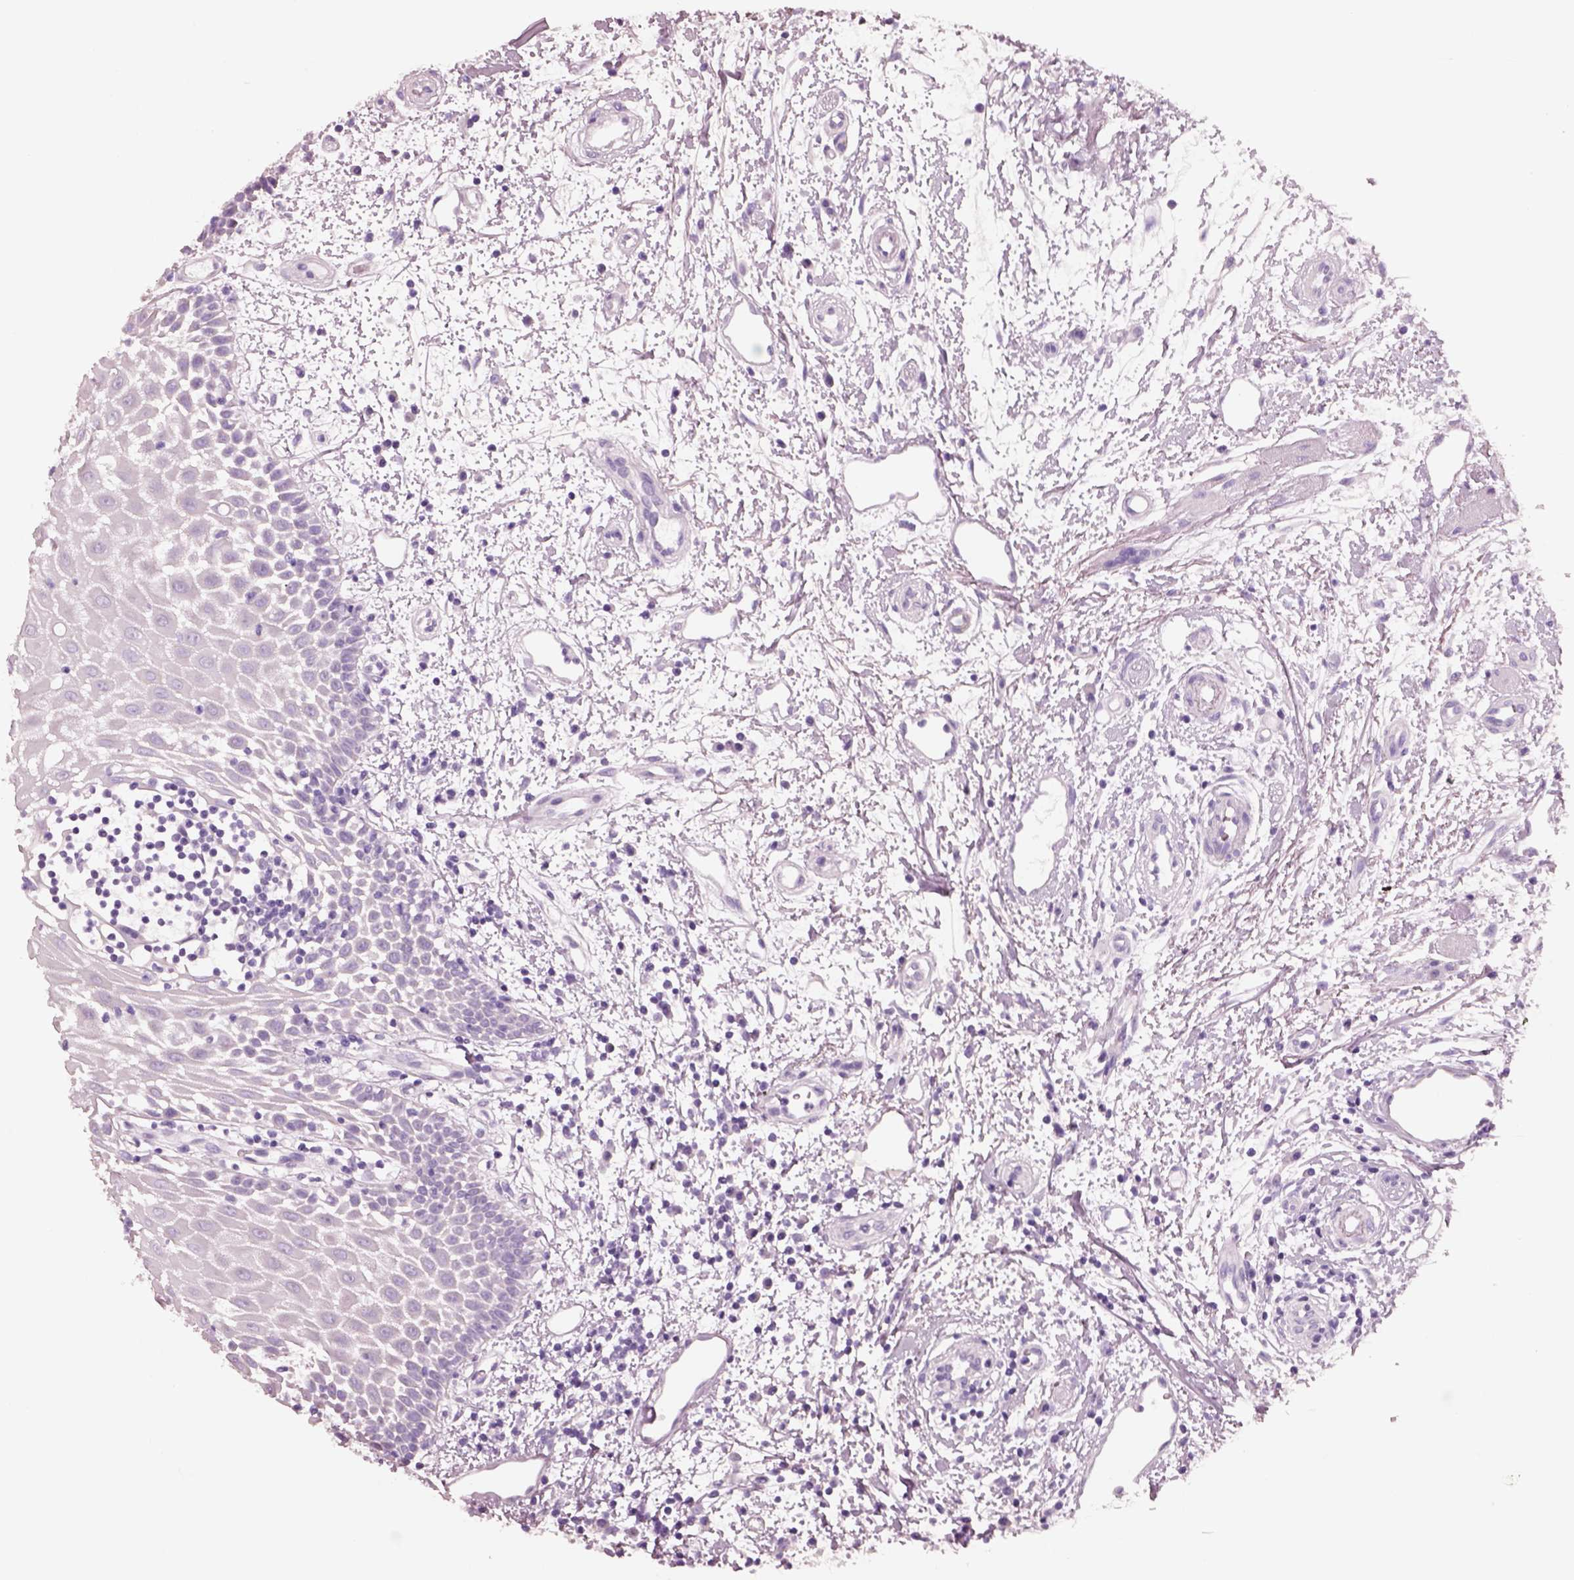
{"staining": {"intensity": "negative", "quantity": "none", "location": "none"}, "tissue": "oral mucosa", "cell_type": "Squamous epithelial cells", "image_type": "normal", "snomed": [{"axis": "morphology", "description": "Normal tissue, NOS"}, {"axis": "morphology", "description": "Squamous cell carcinoma, NOS"}, {"axis": "topography", "description": "Oral tissue"}, {"axis": "topography", "description": "Head-Neck"}], "caption": "The micrograph exhibits no staining of squamous epithelial cells in benign oral mucosa. (DAB (3,3'-diaminobenzidine) immunohistochemistry (IHC) visualized using brightfield microscopy, high magnification).", "gene": "PNOC", "patient": {"sex": "female", "age": 75}}